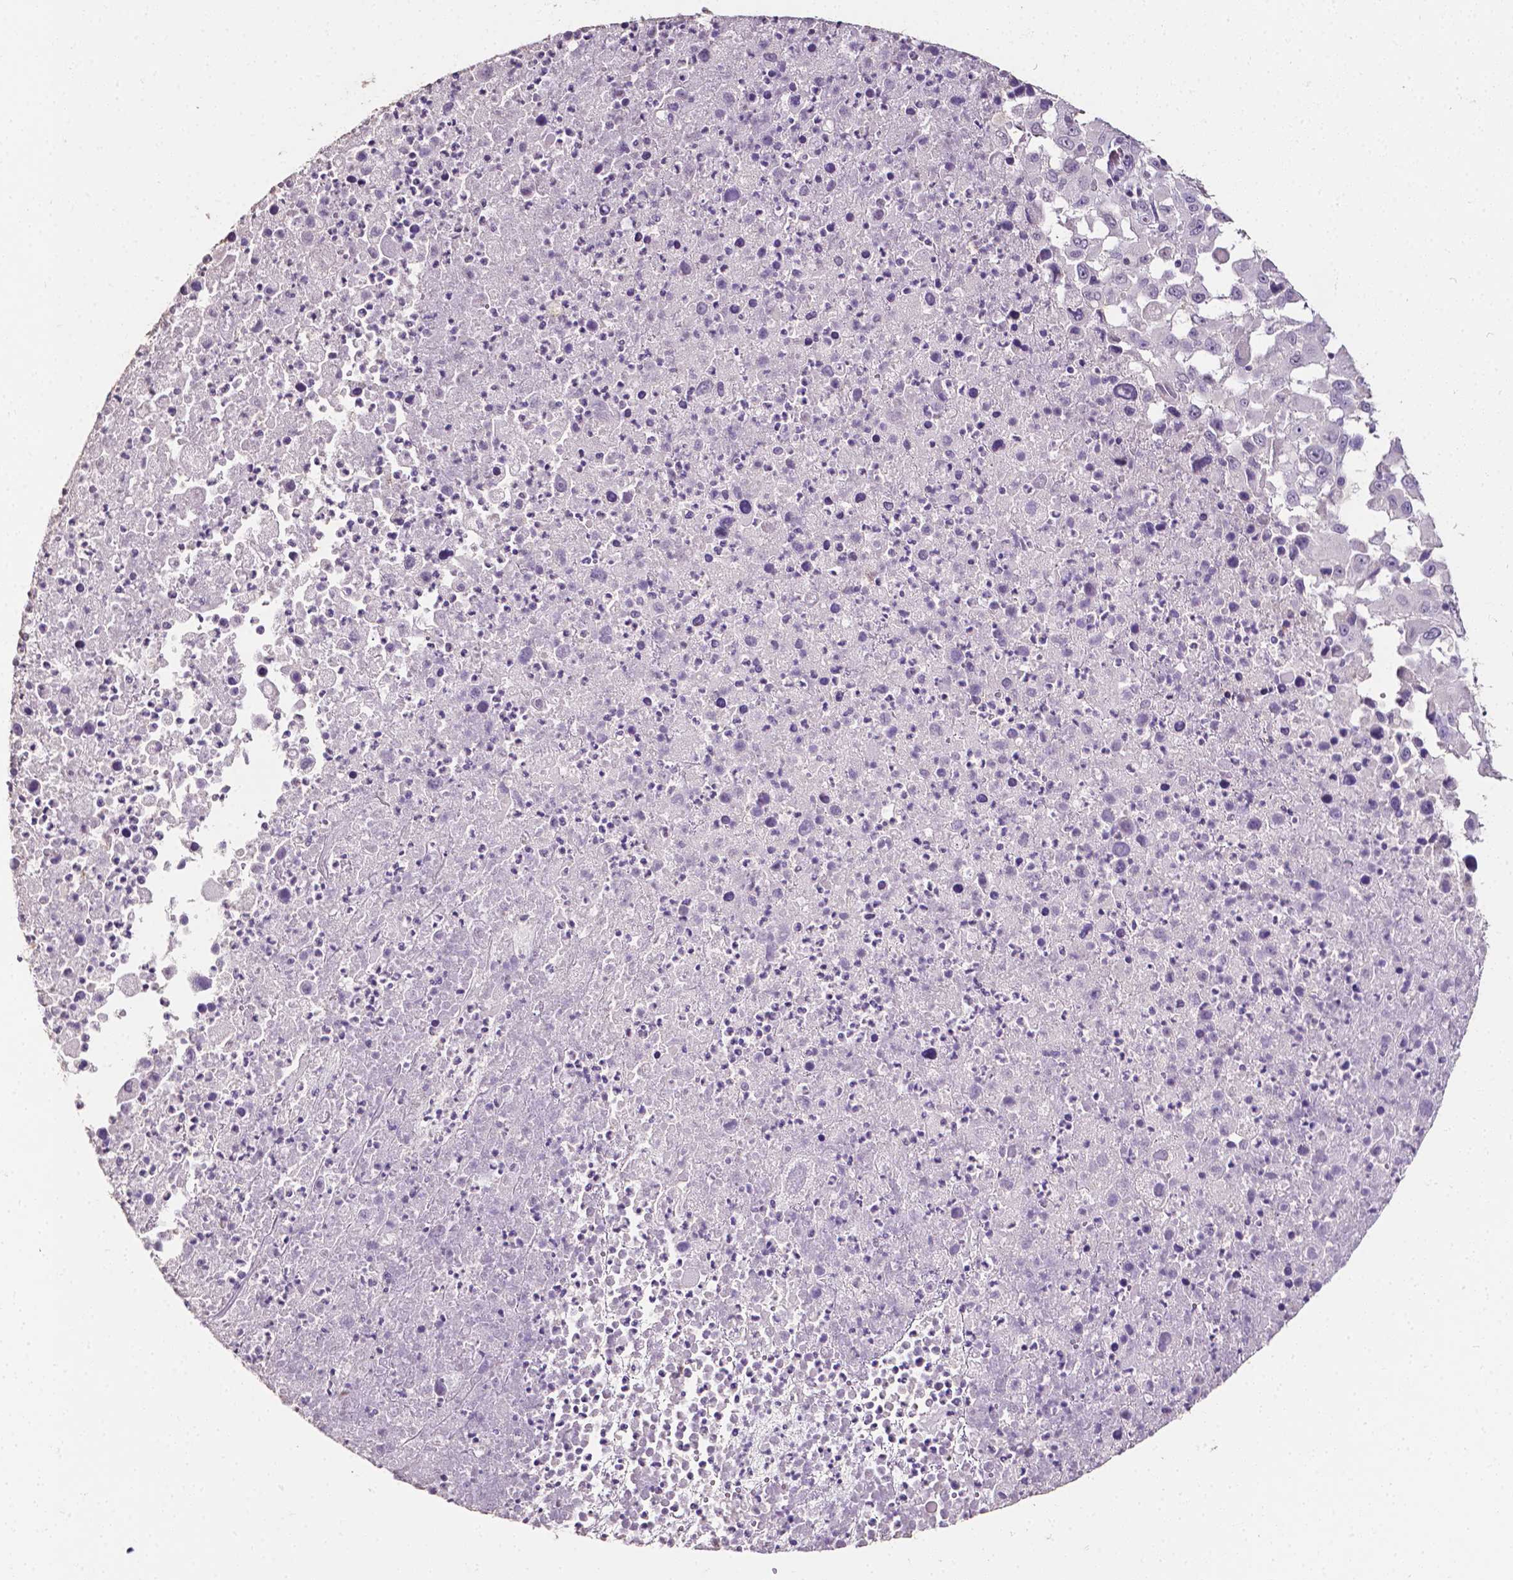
{"staining": {"intensity": "negative", "quantity": "none", "location": "none"}, "tissue": "melanoma", "cell_type": "Tumor cells", "image_type": "cancer", "snomed": [{"axis": "morphology", "description": "Malignant melanoma, Metastatic site"}, {"axis": "topography", "description": "Soft tissue"}], "caption": "DAB (3,3'-diaminobenzidine) immunohistochemical staining of melanoma shows no significant expression in tumor cells.", "gene": "PSAT1", "patient": {"sex": "male", "age": 50}}